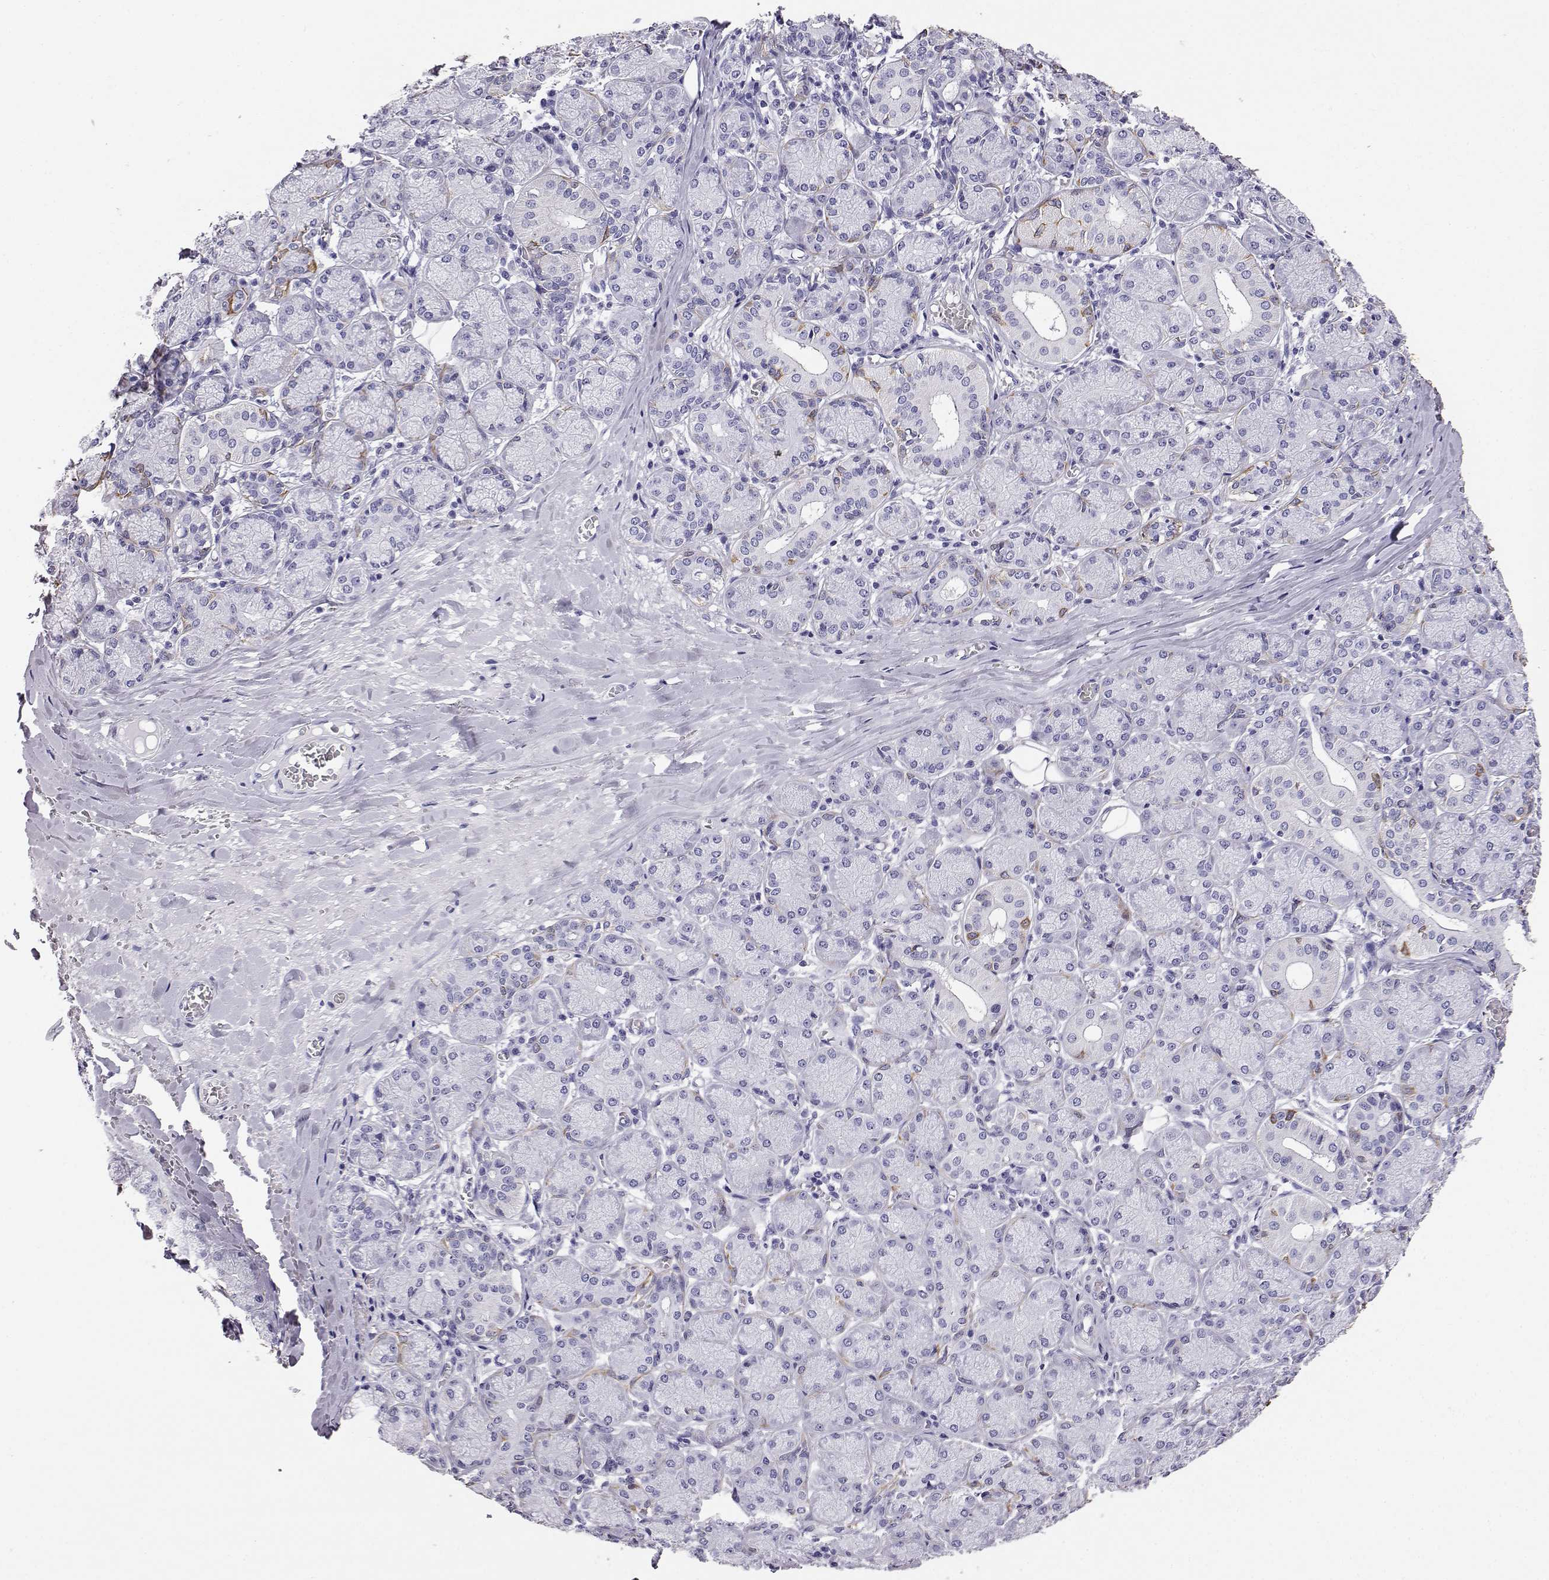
{"staining": {"intensity": "moderate", "quantity": "<25%", "location": "cytoplasmic/membranous,nuclear"}, "tissue": "salivary gland", "cell_type": "Glandular cells", "image_type": "normal", "snomed": [{"axis": "morphology", "description": "Normal tissue, NOS"}, {"axis": "topography", "description": "Salivary gland"}, {"axis": "topography", "description": "Peripheral nerve tissue"}], "caption": "Benign salivary gland shows moderate cytoplasmic/membranous,nuclear staining in approximately <25% of glandular cells, visualized by immunohistochemistry.", "gene": "AKR1B1", "patient": {"sex": "female", "age": 24}}